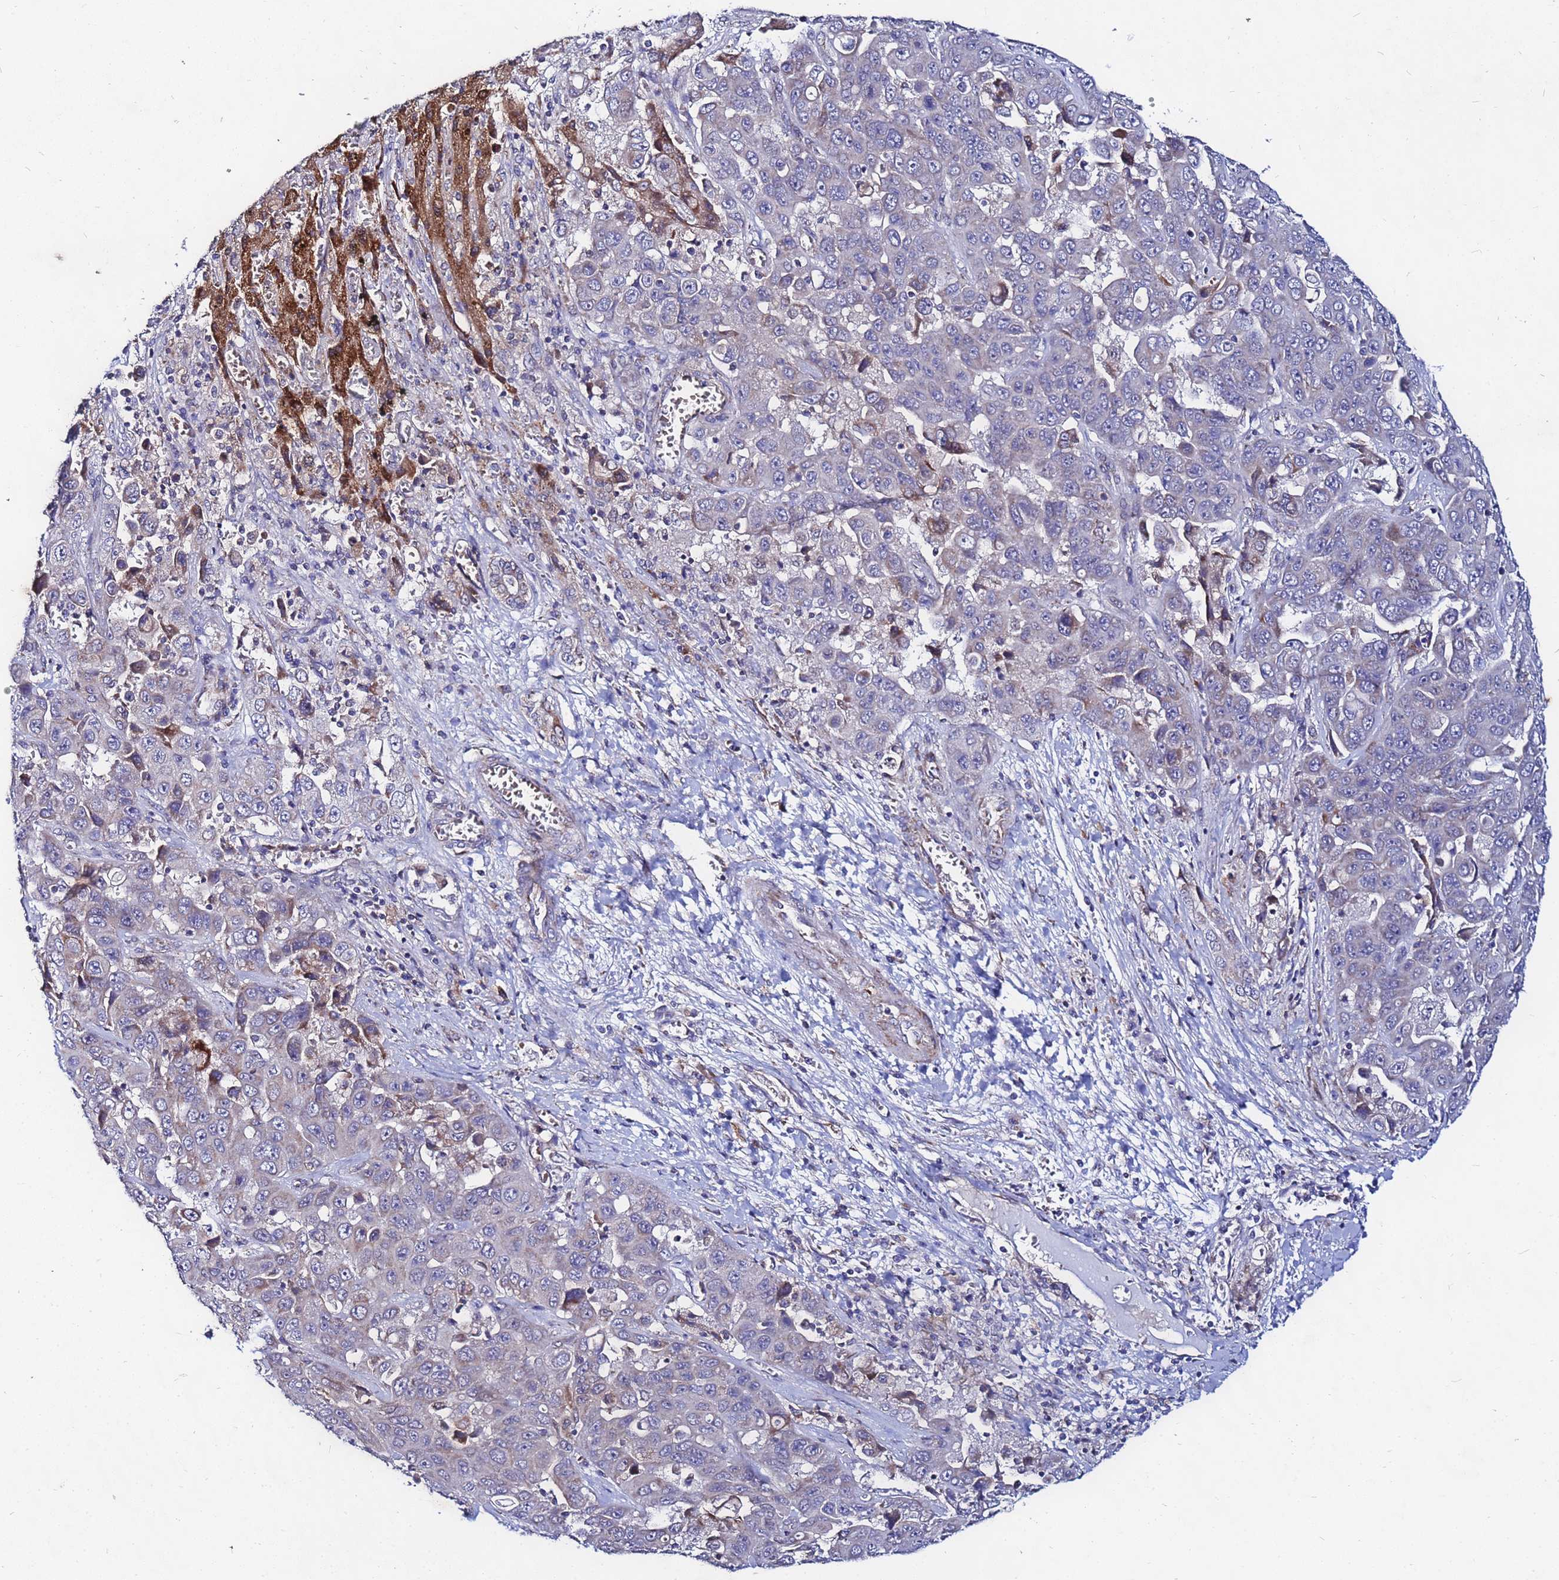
{"staining": {"intensity": "weak", "quantity": "25%-75%", "location": "cytoplasmic/membranous"}, "tissue": "liver cancer", "cell_type": "Tumor cells", "image_type": "cancer", "snomed": [{"axis": "morphology", "description": "Cholangiocarcinoma"}, {"axis": "topography", "description": "Liver"}], "caption": "This micrograph shows immunohistochemistry staining of liver cancer (cholangiocarcinoma), with low weak cytoplasmic/membranous staining in about 25%-75% of tumor cells.", "gene": "FAHD2A", "patient": {"sex": "female", "age": 52}}